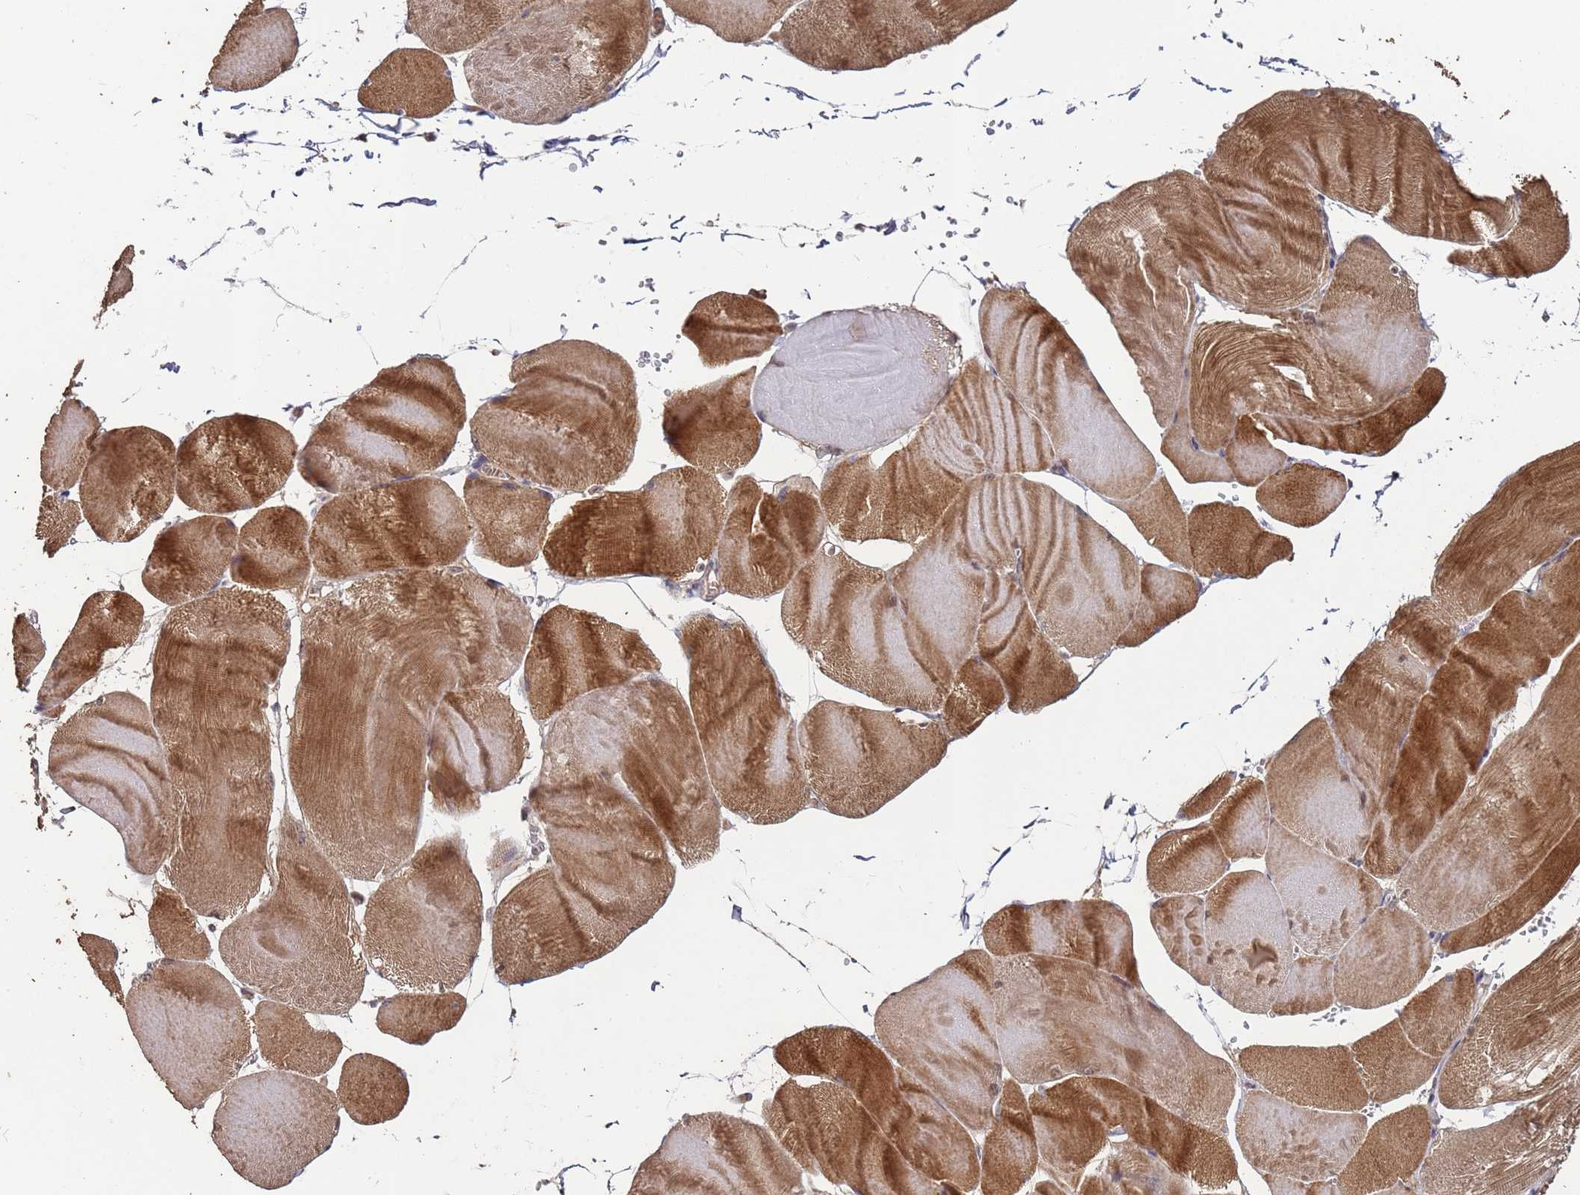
{"staining": {"intensity": "strong", "quantity": ">75%", "location": "cytoplasmic/membranous"}, "tissue": "skeletal muscle", "cell_type": "Myocytes", "image_type": "normal", "snomed": [{"axis": "morphology", "description": "Normal tissue, NOS"}, {"axis": "morphology", "description": "Basal cell carcinoma"}, {"axis": "topography", "description": "Skeletal muscle"}], "caption": "An image showing strong cytoplasmic/membranous expression in approximately >75% of myocytes in normal skeletal muscle, as visualized by brown immunohistochemical staining.", "gene": "FRAT1", "patient": {"sex": "female", "age": 64}}